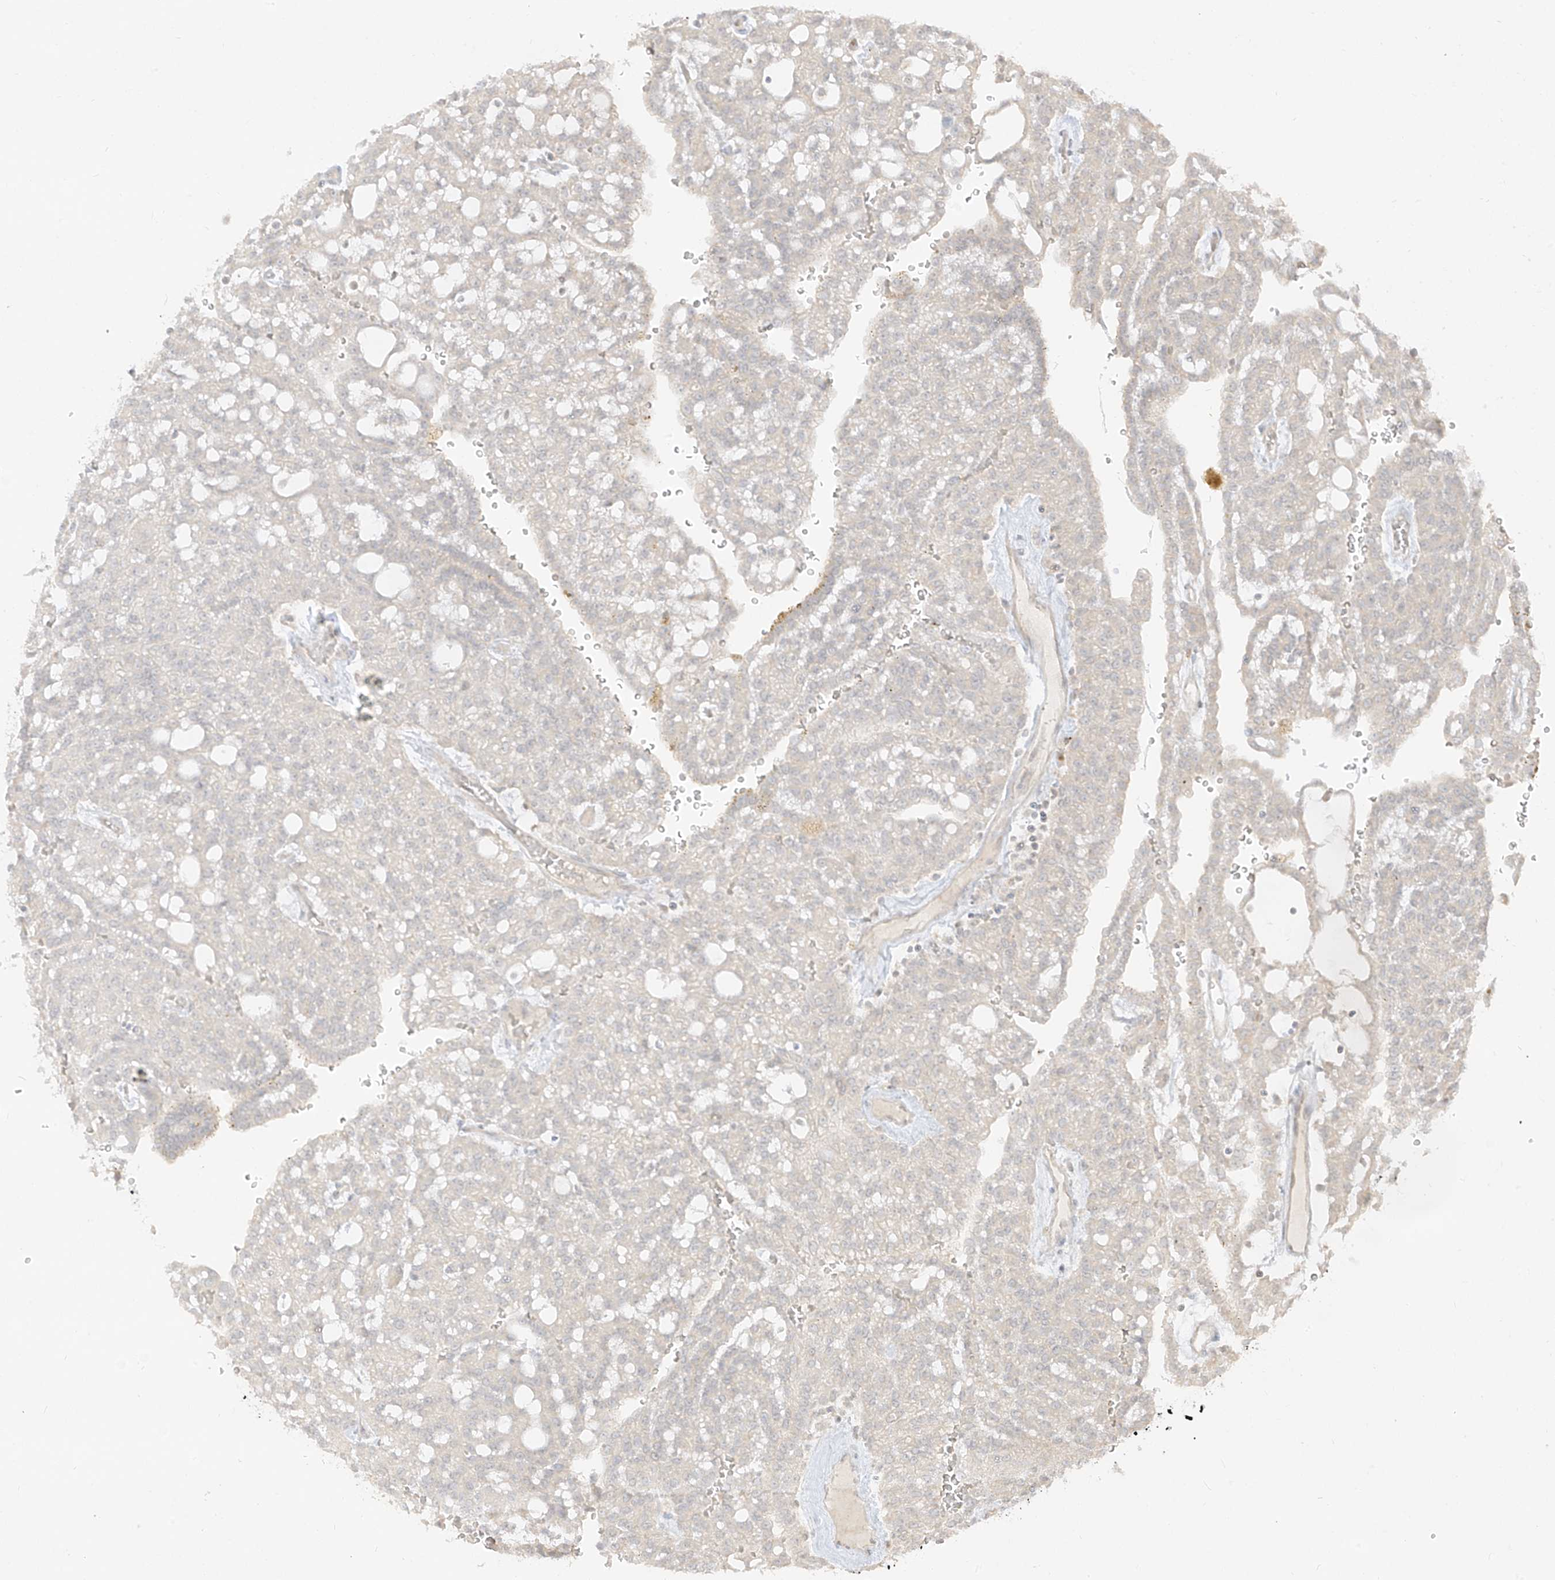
{"staining": {"intensity": "negative", "quantity": "none", "location": "none"}, "tissue": "renal cancer", "cell_type": "Tumor cells", "image_type": "cancer", "snomed": [{"axis": "morphology", "description": "Adenocarcinoma, NOS"}, {"axis": "topography", "description": "Kidney"}], "caption": "The IHC photomicrograph has no significant expression in tumor cells of renal cancer tissue.", "gene": "LIPT1", "patient": {"sex": "male", "age": 63}}